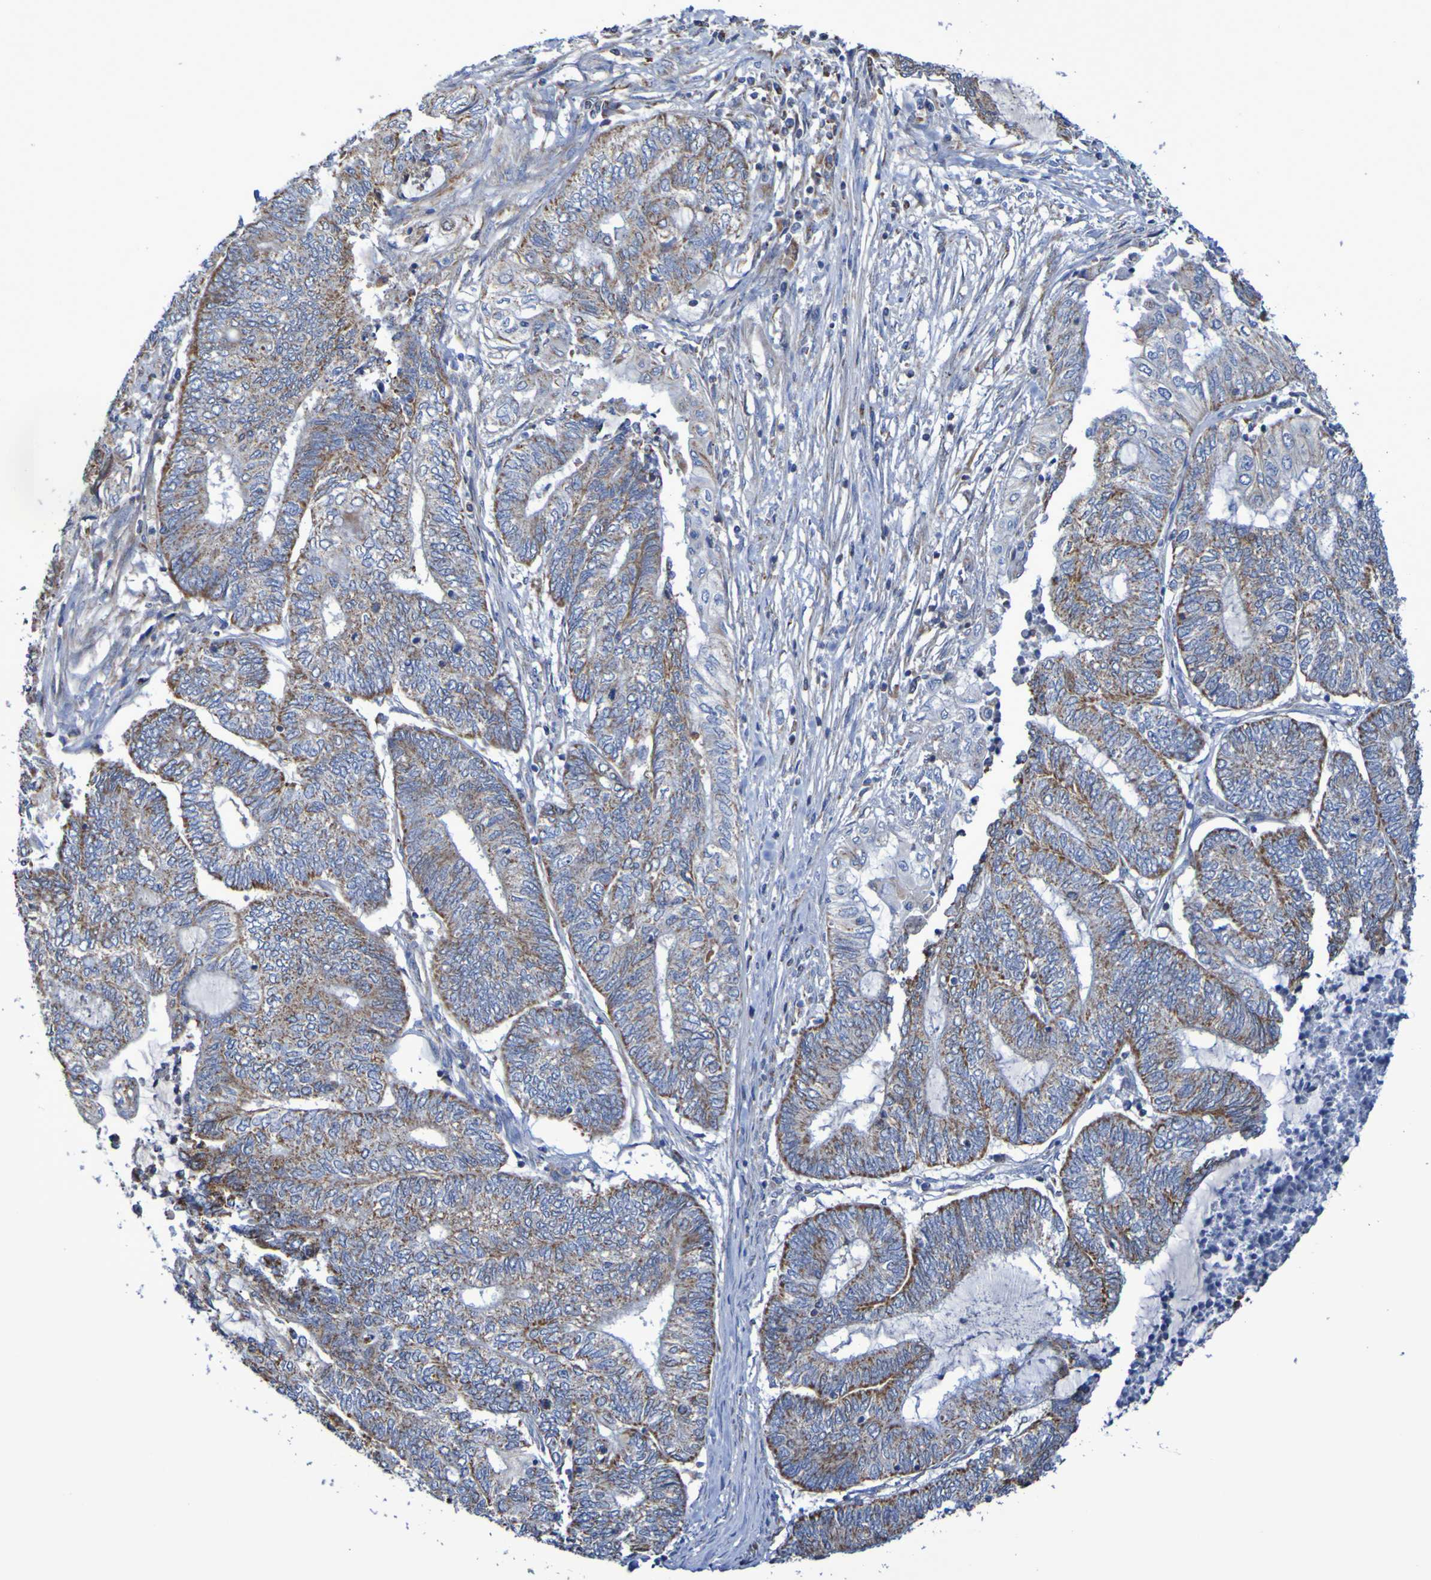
{"staining": {"intensity": "moderate", "quantity": ">75%", "location": "cytoplasmic/membranous"}, "tissue": "endometrial cancer", "cell_type": "Tumor cells", "image_type": "cancer", "snomed": [{"axis": "morphology", "description": "Adenocarcinoma, NOS"}, {"axis": "topography", "description": "Uterus"}, {"axis": "topography", "description": "Endometrium"}], "caption": "Adenocarcinoma (endometrial) was stained to show a protein in brown. There is medium levels of moderate cytoplasmic/membranous positivity in about >75% of tumor cells. The protein of interest is shown in brown color, while the nuclei are stained blue.", "gene": "CNTN2", "patient": {"sex": "female", "age": 70}}